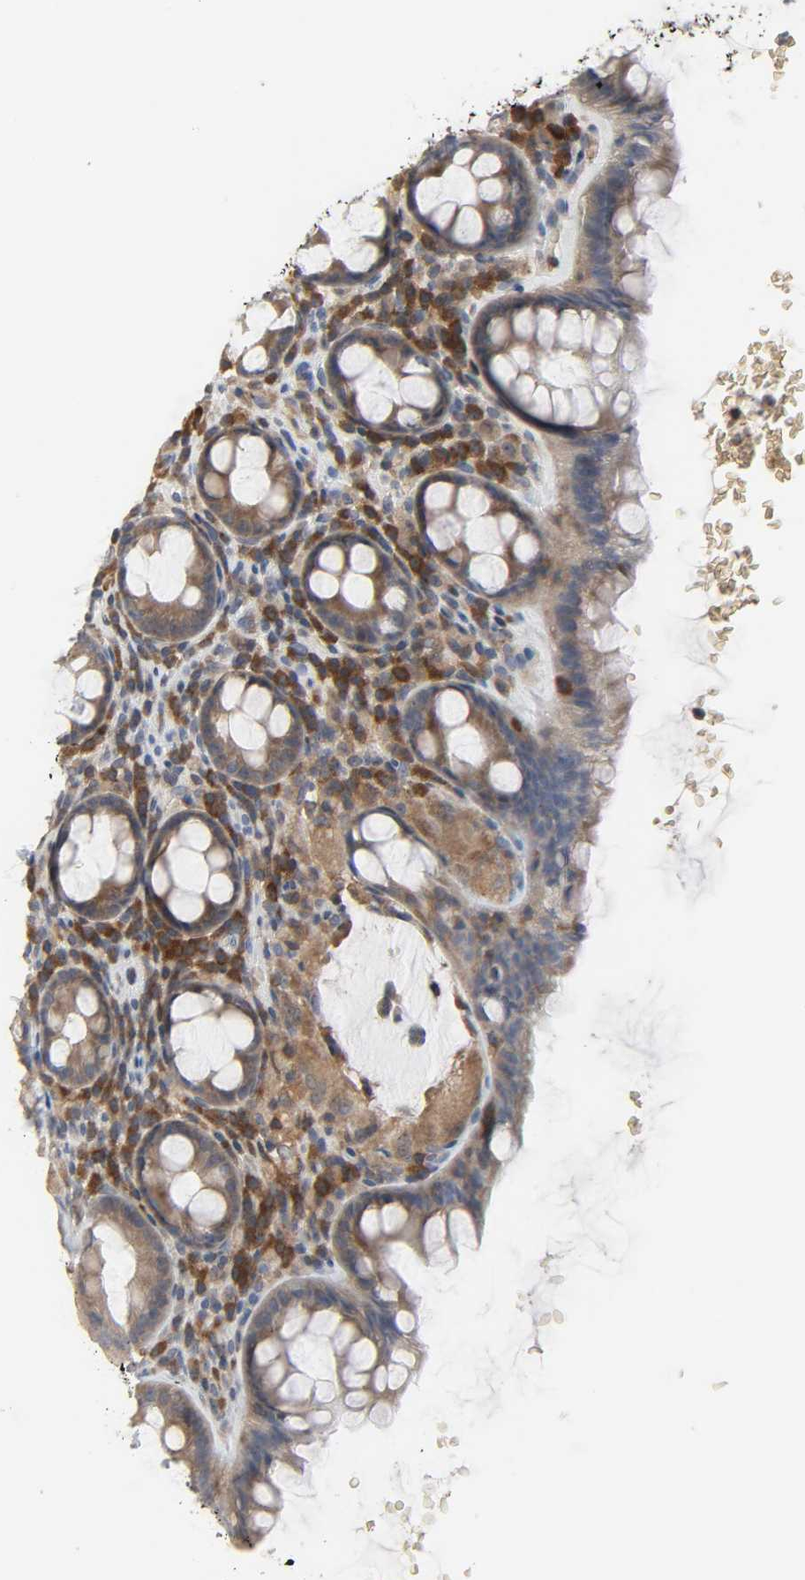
{"staining": {"intensity": "strong", "quantity": ">75%", "location": "cytoplasmic/membranous"}, "tissue": "rectum", "cell_type": "Glandular cells", "image_type": "normal", "snomed": [{"axis": "morphology", "description": "Normal tissue, NOS"}, {"axis": "topography", "description": "Rectum"}], "caption": "Immunohistochemical staining of benign rectum shows strong cytoplasmic/membranous protein positivity in approximately >75% of glandular cells.", "gene": "PLEKHA2", "patient": {"sex": "male", "age": 92}}